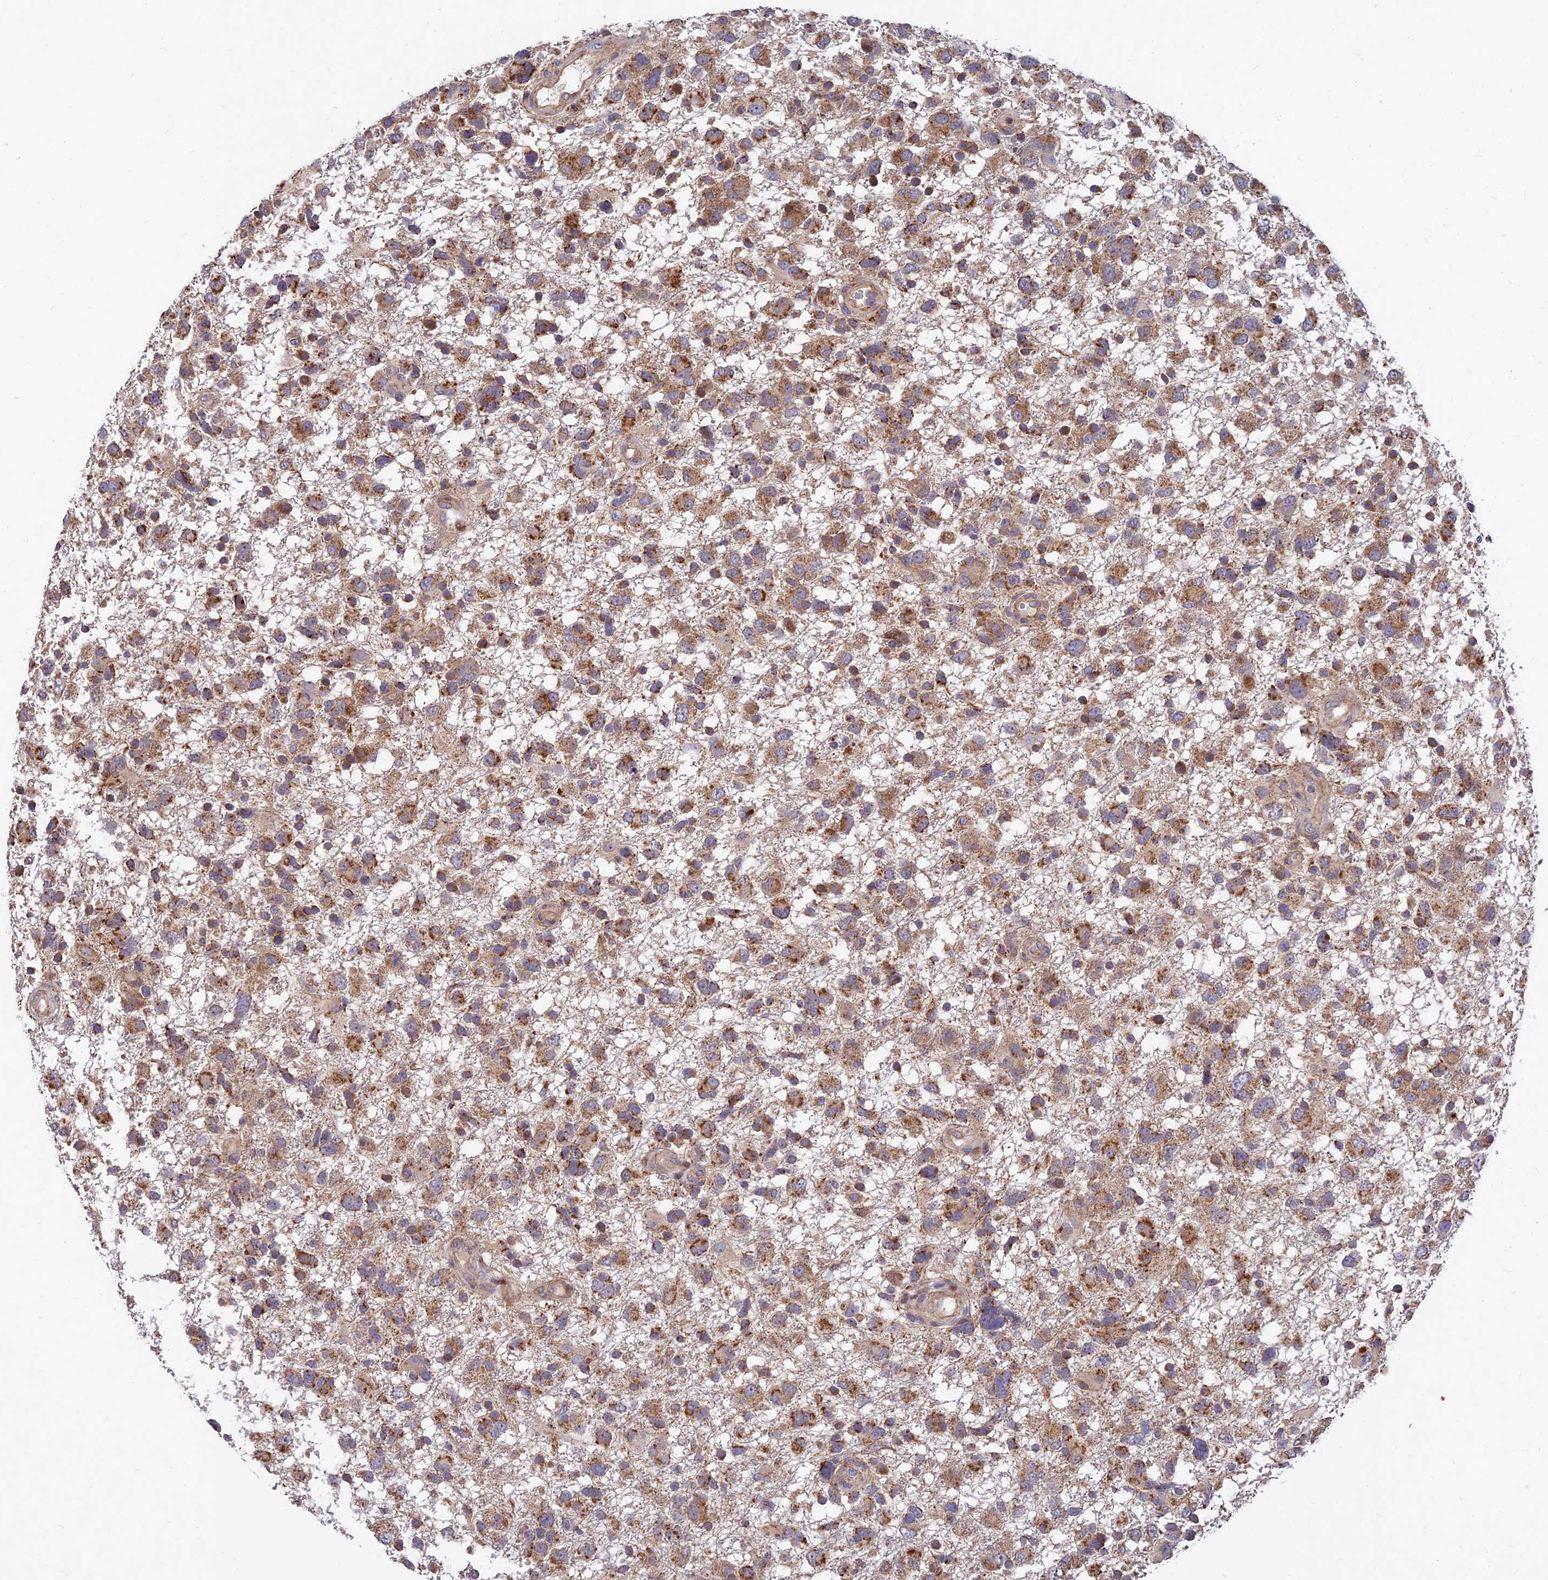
{"staining": {"intensity": "moderate", "quantity": ">75%", "location": "cytoplasmic/membranous"}, "tissue": "glioma", "cell_type": "Tumor cells", "image_type": "cancer", "snomed": [{"axis": "morphology", "description": "Glioma, malignant, High grade"}, {"axis": "topography", "description": "Brain"}], "caption": "A medium amount of moderate cytoplasmic/membranous positivity is seen in about >75% of tumor cells in malignant high-grade glioma tissue.", "gene": "RELCH", "patient": {"sex": "male", "age": 61}}